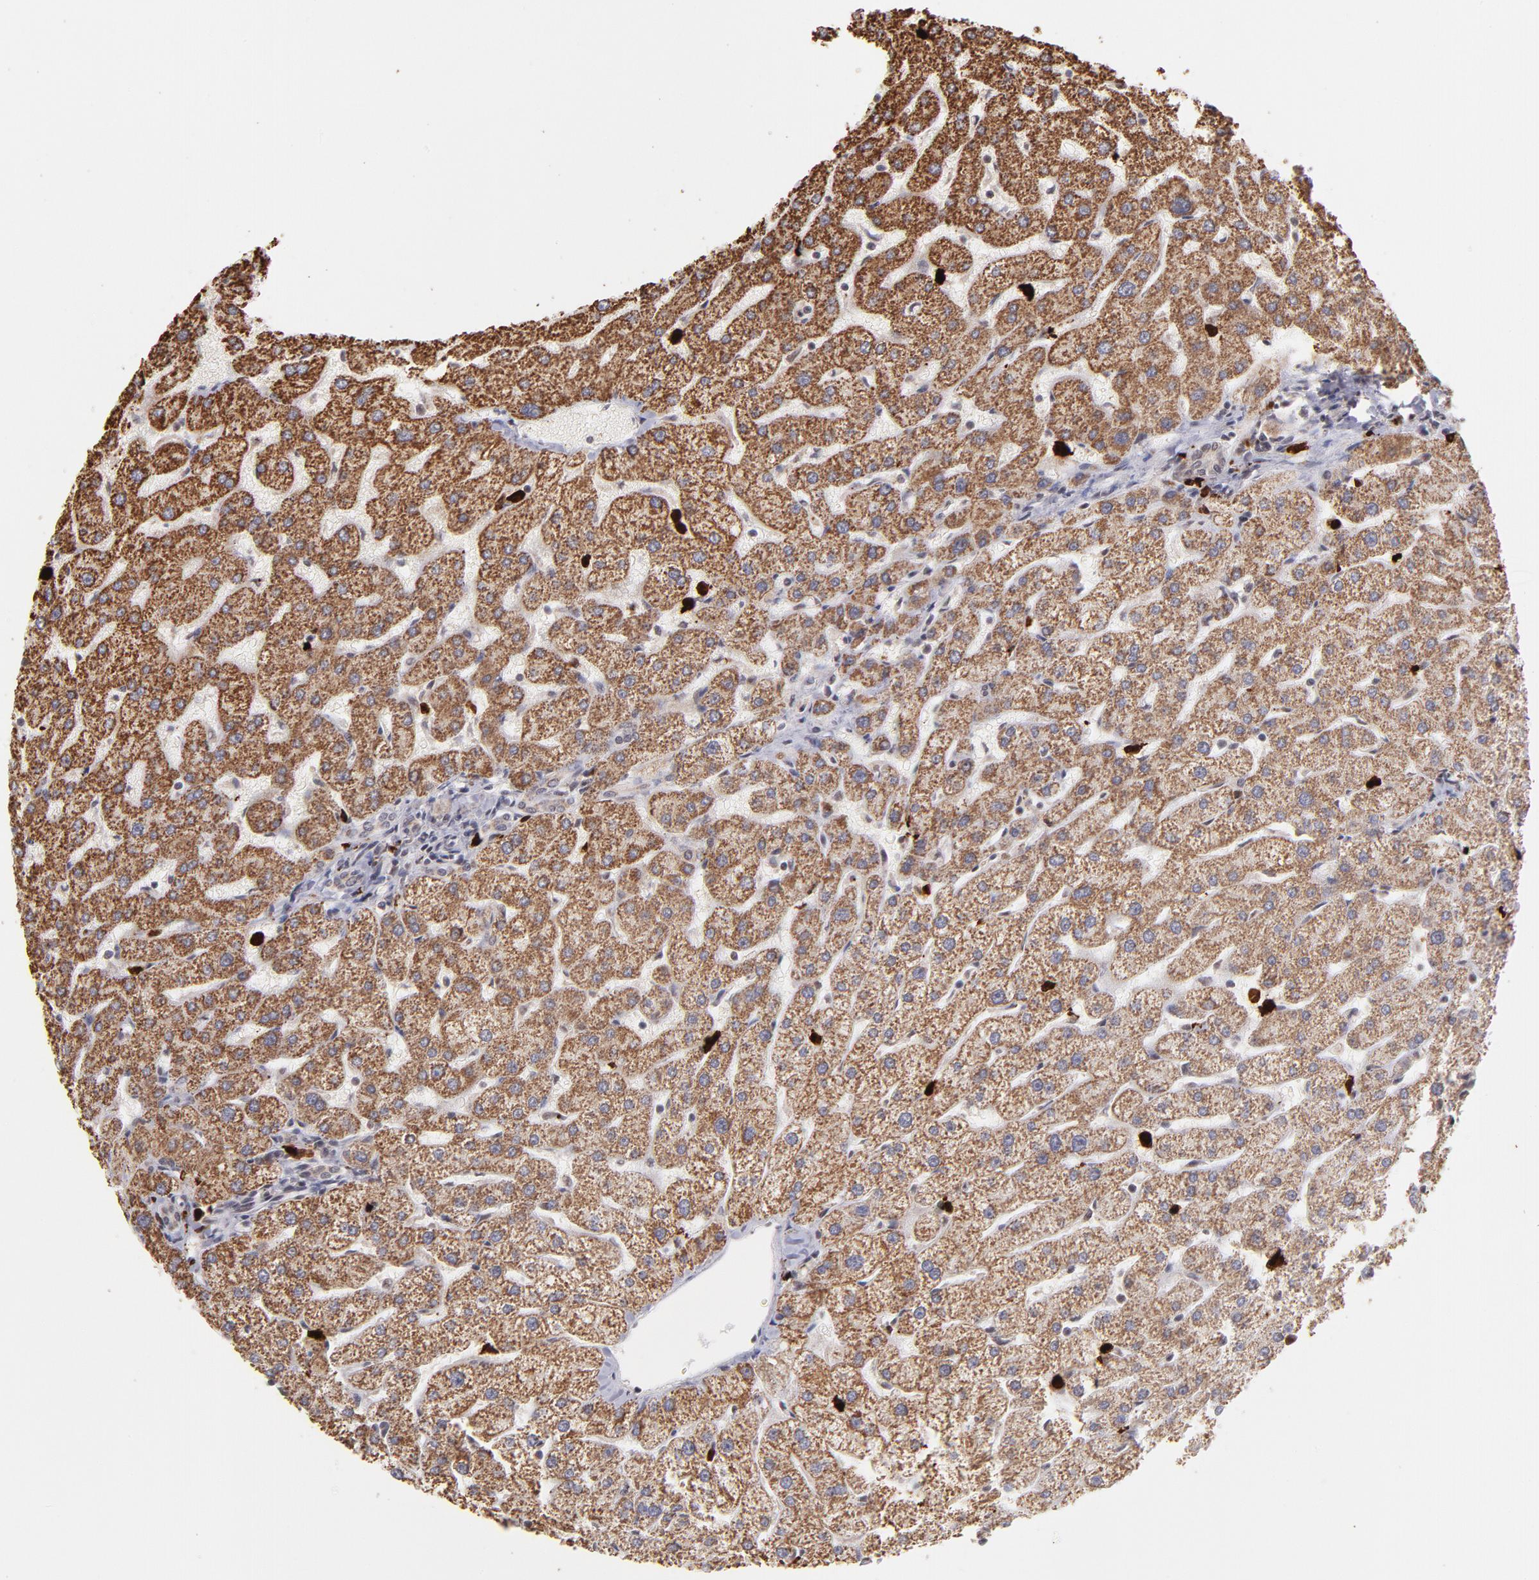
{"staining": {"intensity": "weak", "quantity": ">75%", "location": "cytoplasmic/membranous,nuclear"}, "tissue": "liver", "cell_type": "Cholangiocytes", "image_type": "normal", "snomed": [{"axis": "morphology", "description": "Normal tissue, NOS"}, {"axis": "topography", "description": "Liver"}], "caption": "High-magnification brightfield microscopy of benign liver stained with DAB (brown) and counterstained with hematoxylin (blue). cholangiocytes exhibit weak cytoplasmic/membranous,nuclear expression is identified in approximately>75% of cells.", "gene": "ZFX", "patient": {"sex": "male", "age": 67}}